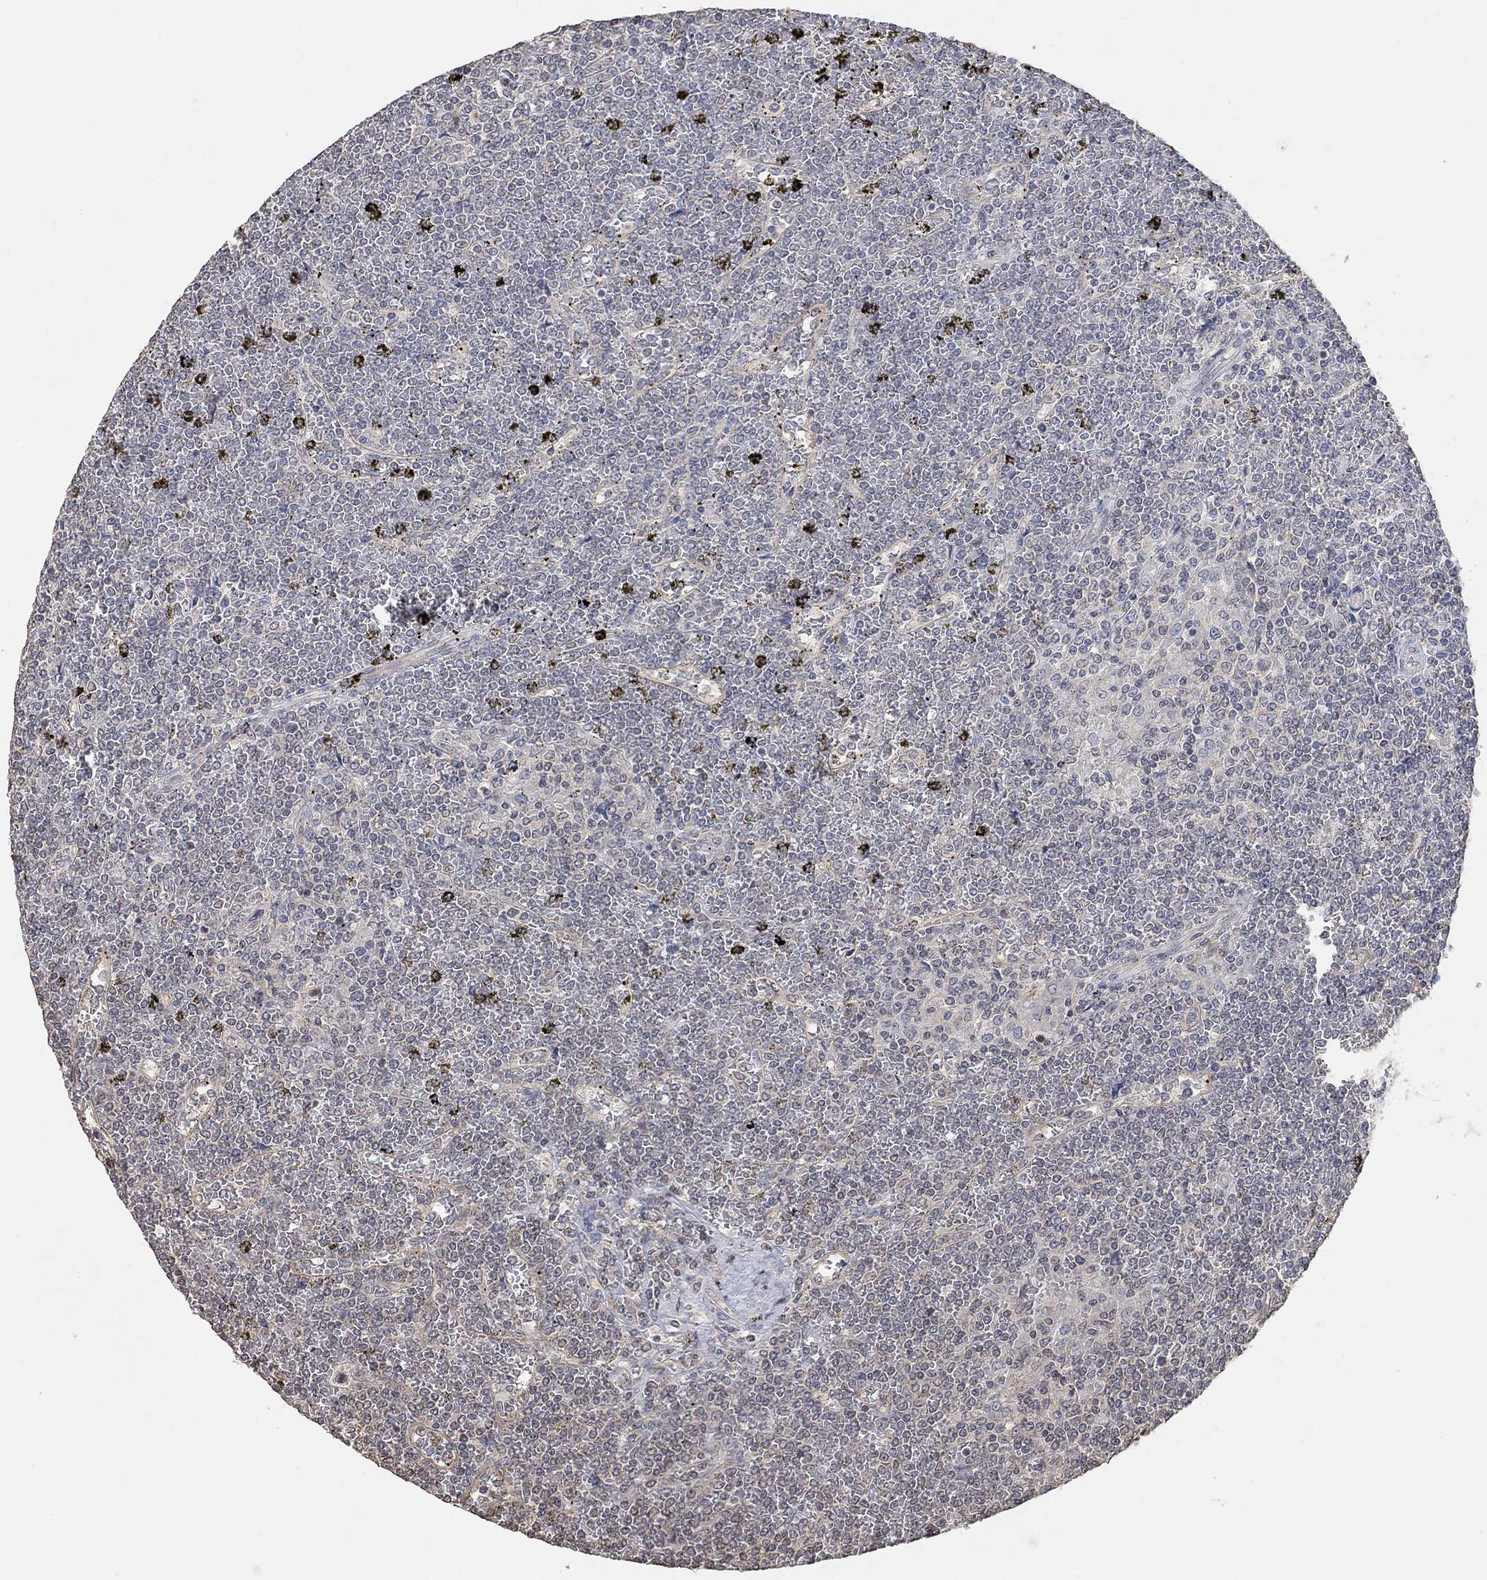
{"staining": {"intensity": "negative", "quantity": "none", "location": "none"}, "tissue": "lymphoma", "cell_type": "Tumor cells", "image_type": "cancer", "snomed": [{"axis": "morphology", "description": "Malignant lymphoma, non-Hodgkin's type, Low grade"}, {"axis": "topography", "description": "Spleen"}], "caption": "Photomicrograph shows no protein staining in tumor cells of lymphoma tissue.", "gene": "UNC5B", "patient": {"sex": "female", "age": 19}}